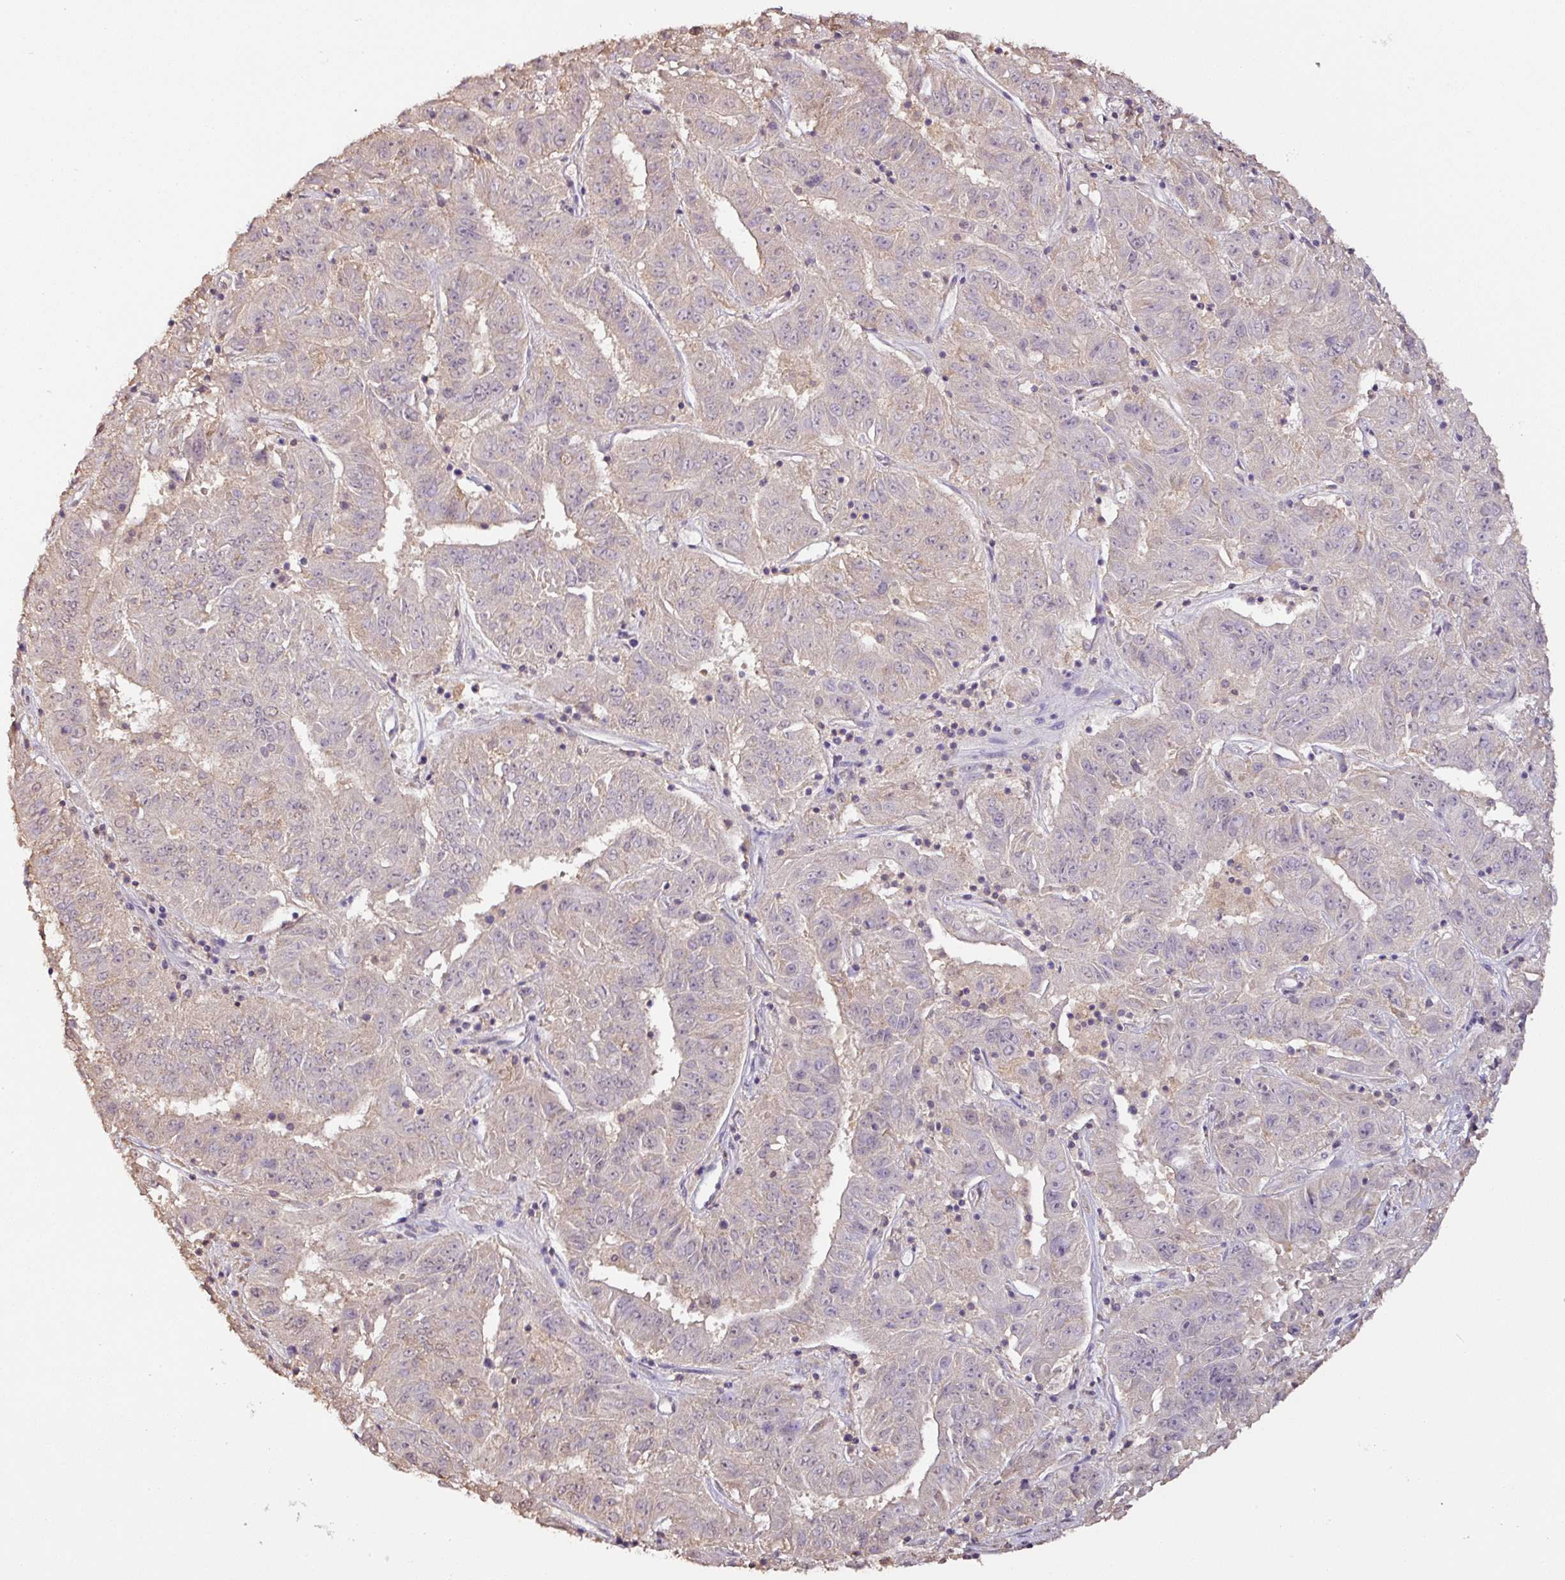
{"staining": {"intensity": "negative", "quantity": "none", "location": "none"}, "tissue": "pancreatic cancer", "cell_type": "Tumor cells", "image_type": "cancer", "snomed": [{"axis": "morphology", "description": "Adenocarcinoma, NOS"}, {"axis": "topography", "description": "Pancreas"}], "caption": "The micrograph demonstrates no significant expression in tumor cells of pancreatic cancer (adenocarcinoma). Brightfield microscopy of IHC stained with DAB (brown) and hematoxylin (blue), captured at high magnification.", "gene": "RPL38", "patient": {"sex": "male", "age": 63}}